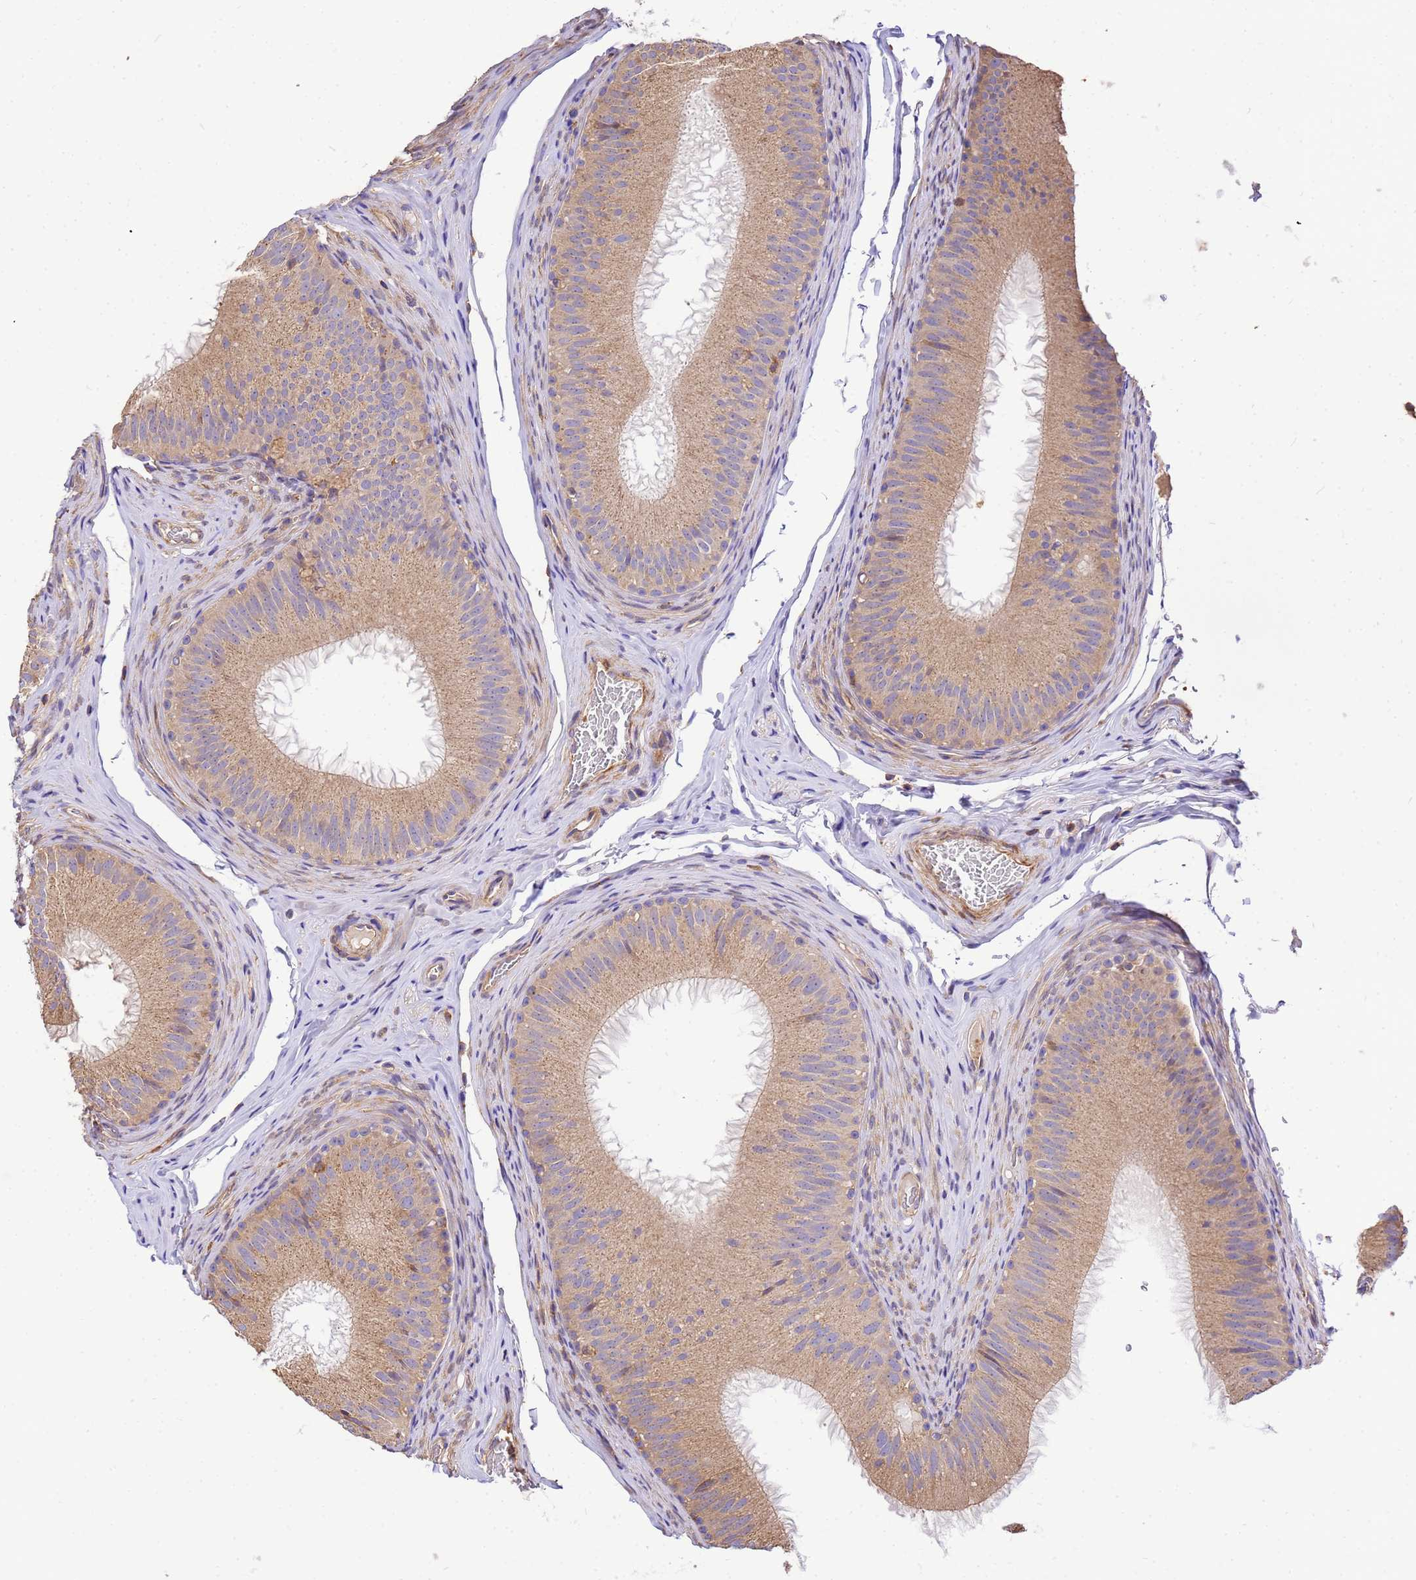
{"staining": {"intensity": "moderate", "quantity": ">75%", "location": "cytoplasmic/membranous"}, "tissue": "epididymis", "cell_type": "Glandular cells", "image_type": "normal", "snomed": [{"axis": "morphology", "description": "Normal tissue, NOS"}, {"axis": "topography", "description": "Epididymis"}], "caption": "A high-resolution photomicrograph shows immunohistochemistry (IHC) staining of benign epididymis, which reveals moderate cytoplasmic/membranous expression in about >75% of glandular cells.", "gene": "WDR64", "patient": {"sex": "male", "age": 34}}